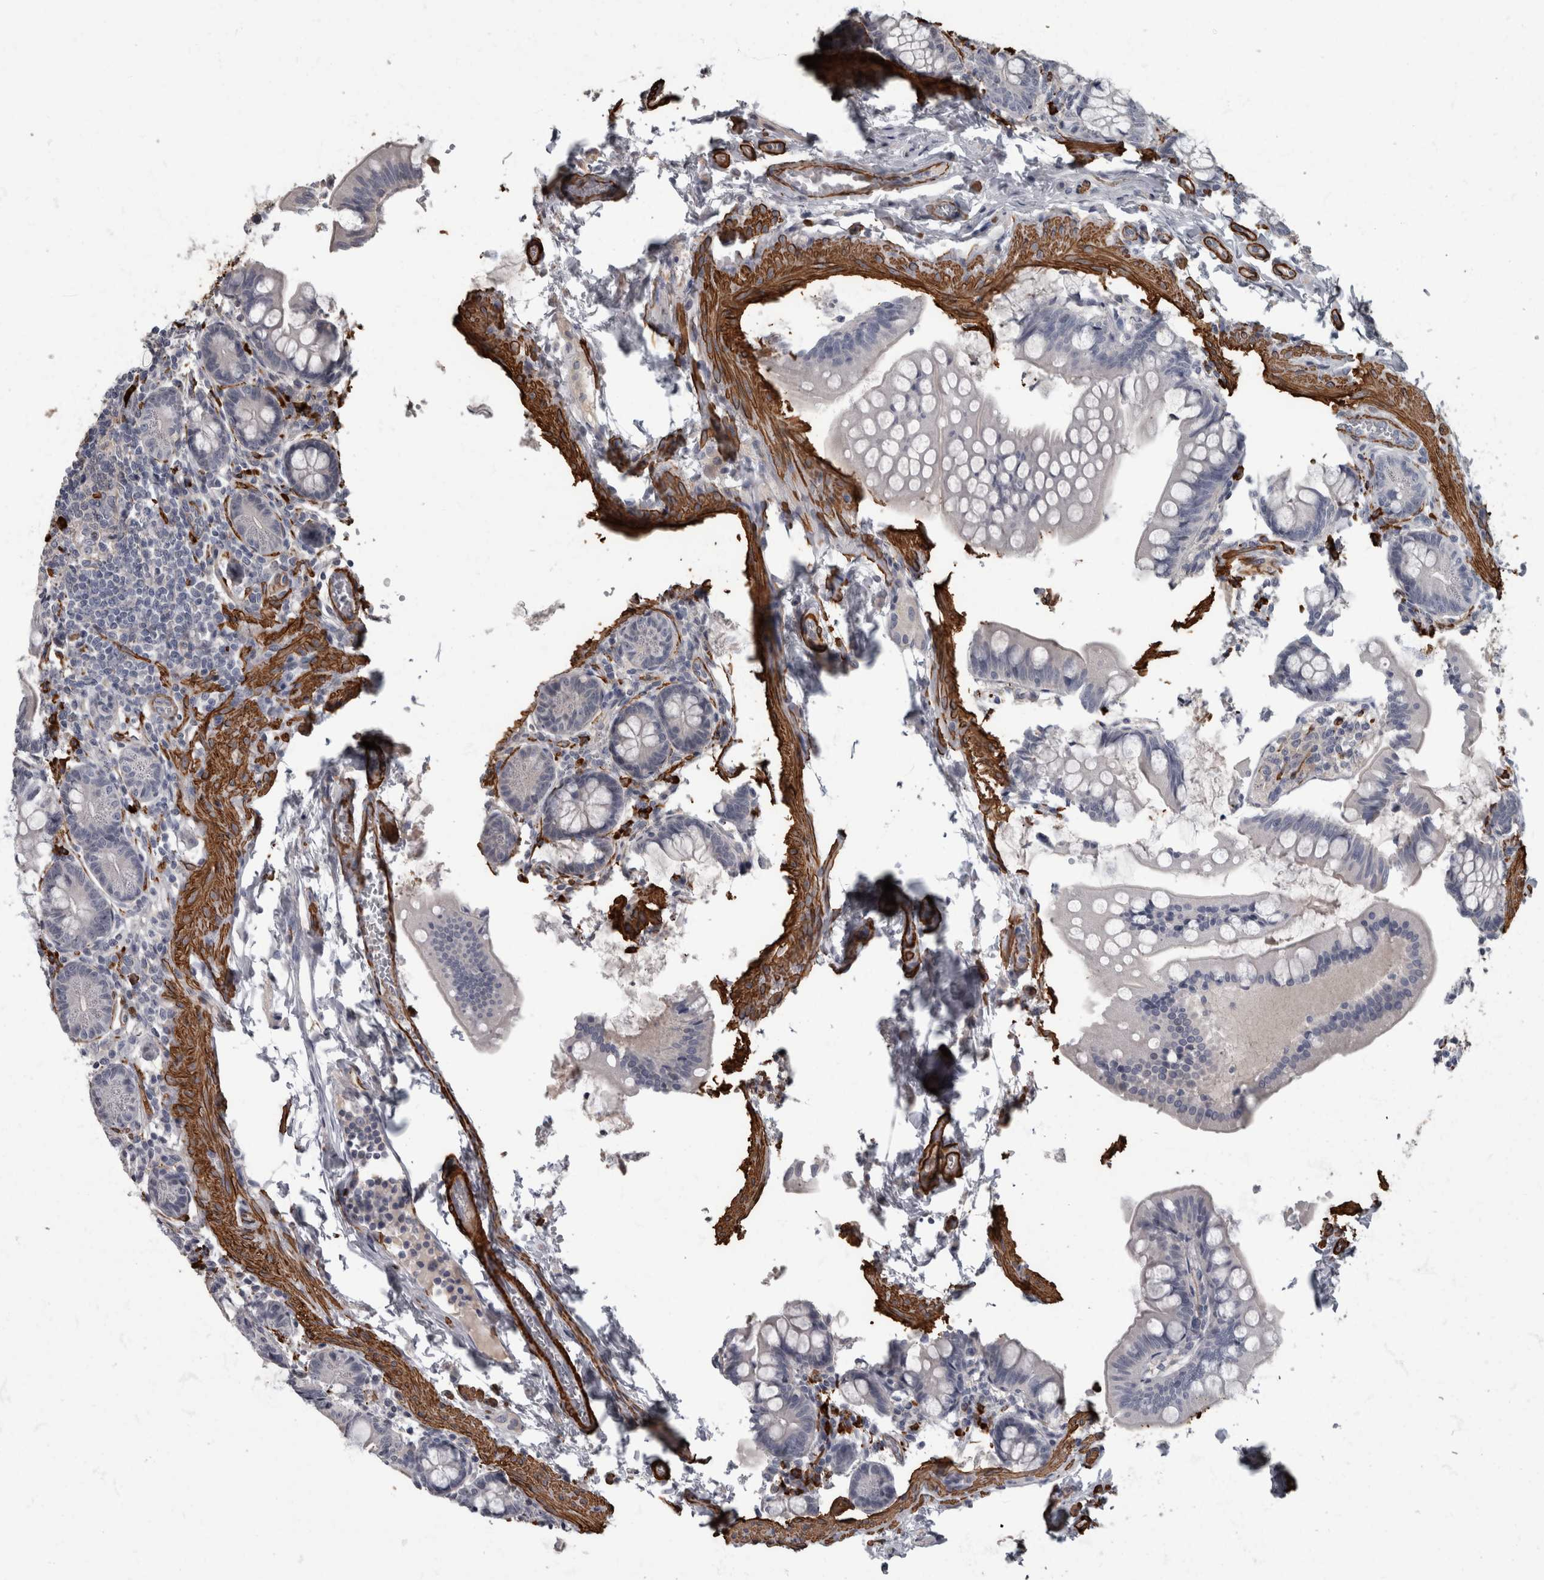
{"staining": {"intensity": "negative", "quantity": "none", "location": "none"}, "tissue": "small intestine", "cell_type": "Glandular cells", "image_type": "normal", "snomed": [{"axis": "morphology", "description": "Normal tissue, NOS"}, {"axis": "topography", "description": "Small intestine"}], "caption": "Image shows no significant protein staining in glandular cells of normal small intestine. Nuclei are stained in blue.", "gene": "MASTL", "patient": {"sex": "male", "age": 7}}